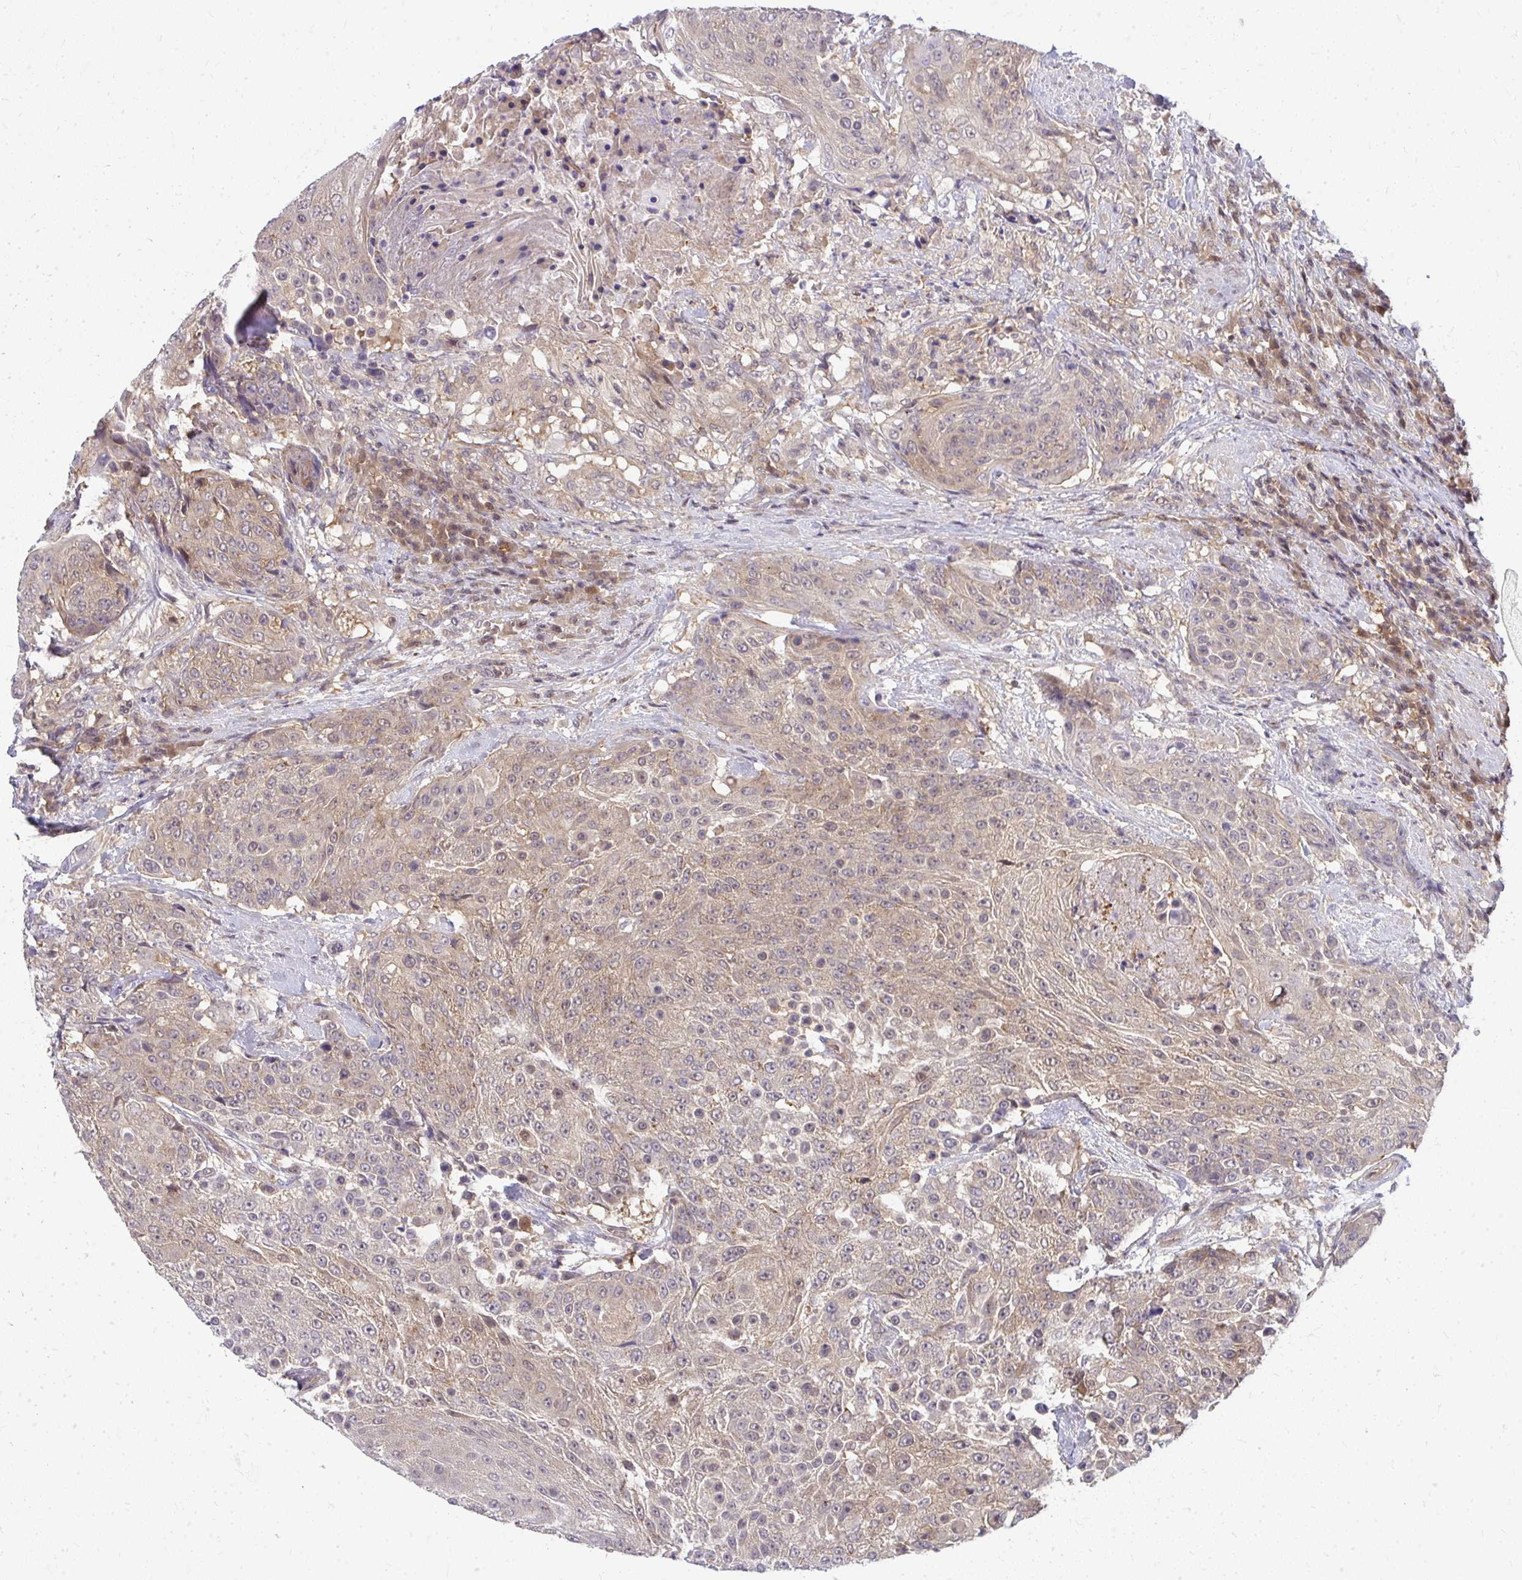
{"staining": {"intensity": "weak", "quantity": ">75%", "location": "cytoplasmic/membranous"}, "tissue": "urothelial cancer", "cell_type": "Tumor cells", "image_type": "cancer", "snomed": [{"axis": "morphology", "description": "Urothelial carcinoma, High grade"}, {"axis": "topography", "description": "Urinary bladder"}], "caption": "The histopathology image reveals staining of urothelial carcinoma (high-grade), revealing weak cytoplasmic/membranous protein positivity (brown color) within tumor cells. The staining was performed using DAB (3,3'-diaminobenzidine) to visualize the protein expression in brown, while the nuclei were stained in blue with hematoxylin (Magnification: 20x).", "gene": "HDHD2", "patient": {"sex": "female", "age": 63}}